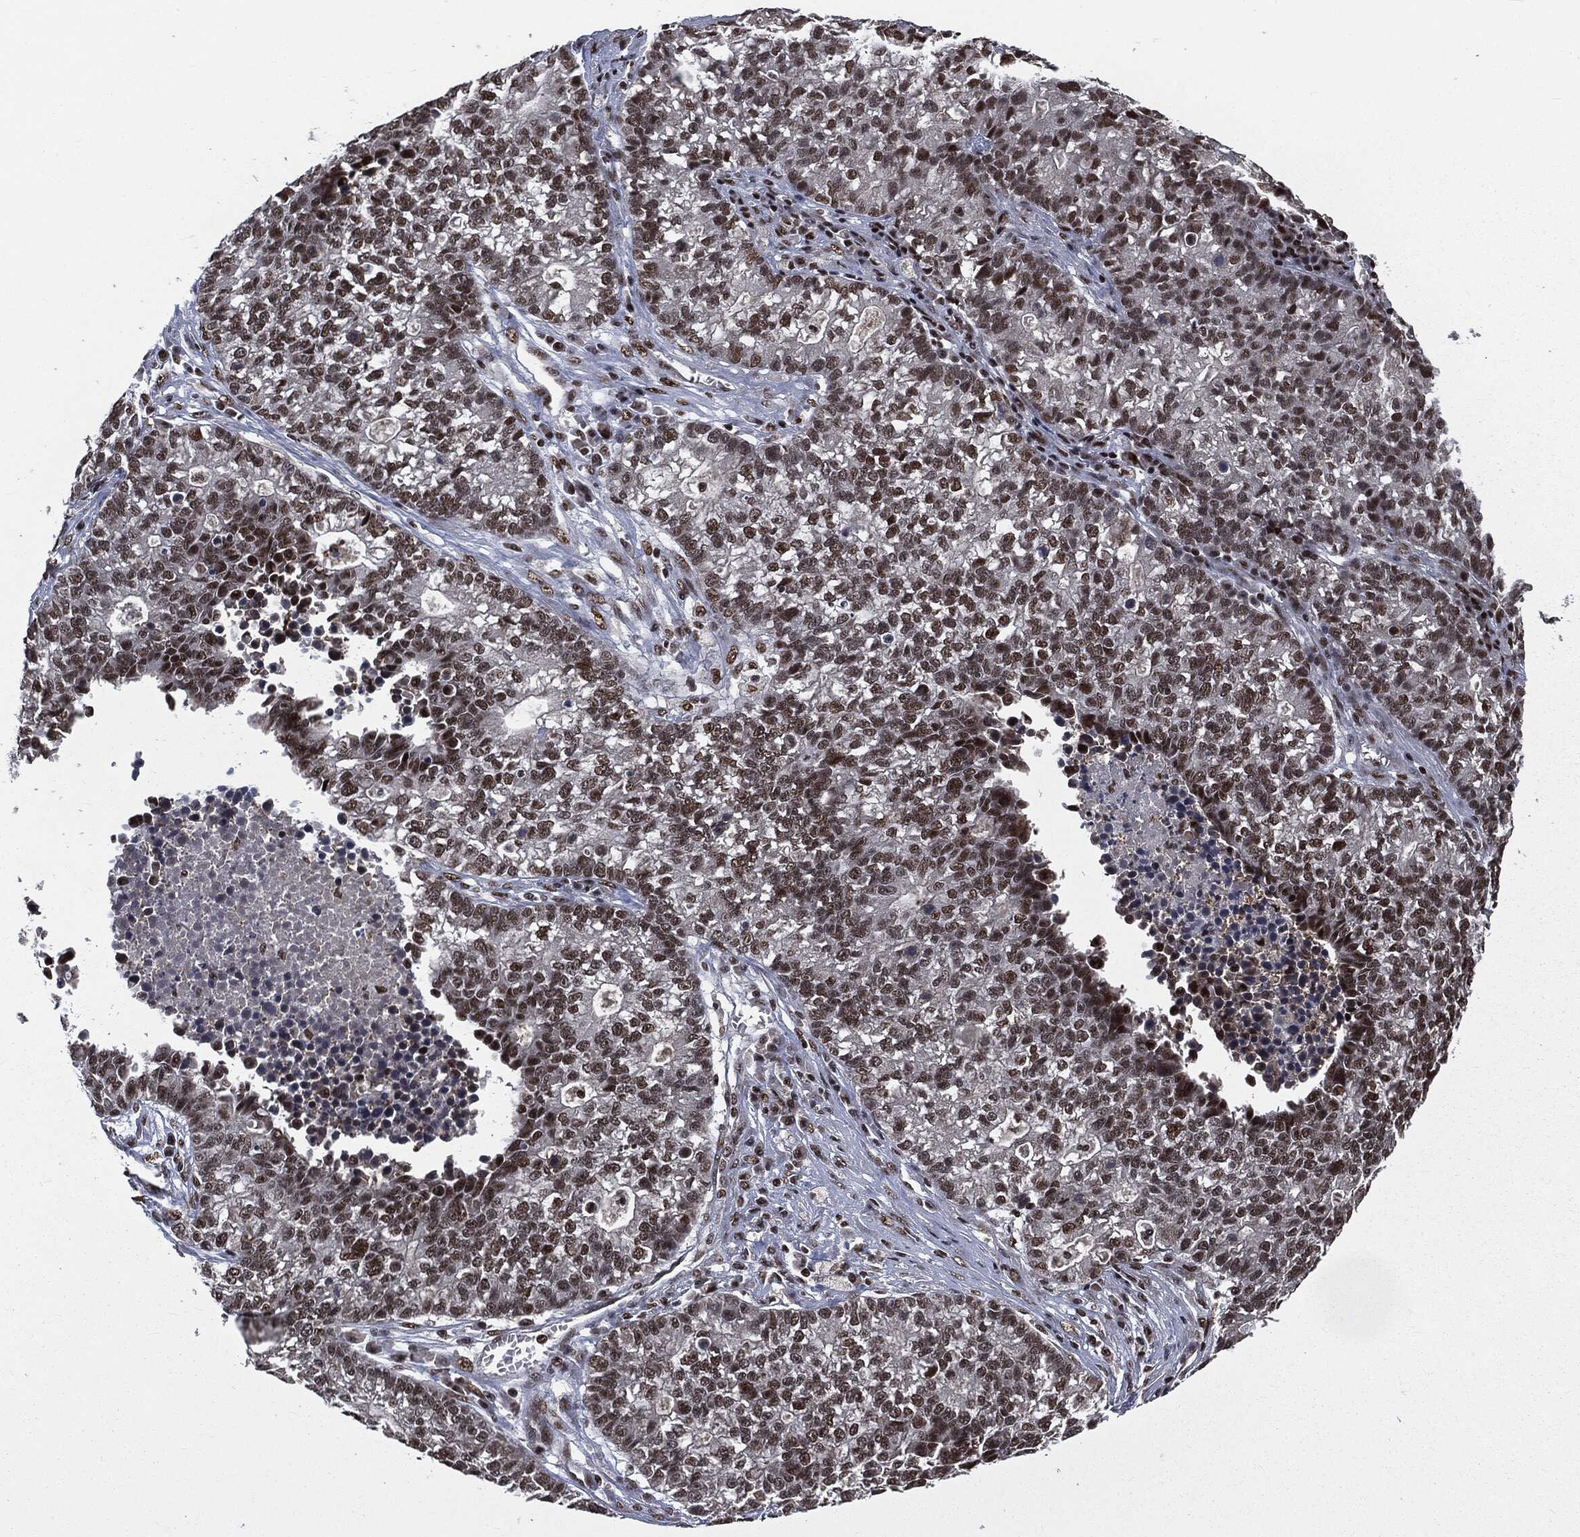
{"staining": {"intensity": "moderate", "quantity": ">75%", "location": "nuclear"}, "tissue": "lung cancer", "cell_type": "Tumor cells", "image_type": "cancer", "snomed": [{"axis": "morphology", "description": "Adenocarcinoma, NOS"}, {"axis": "topography", "description": "Lung"}], "caption": "Moderate nuclear protein expression is seen in about >75% of tumor cells in lung adenocarcinoma.", "gene": "DPH2", "patient": {"sex": "male", "age": 57}}